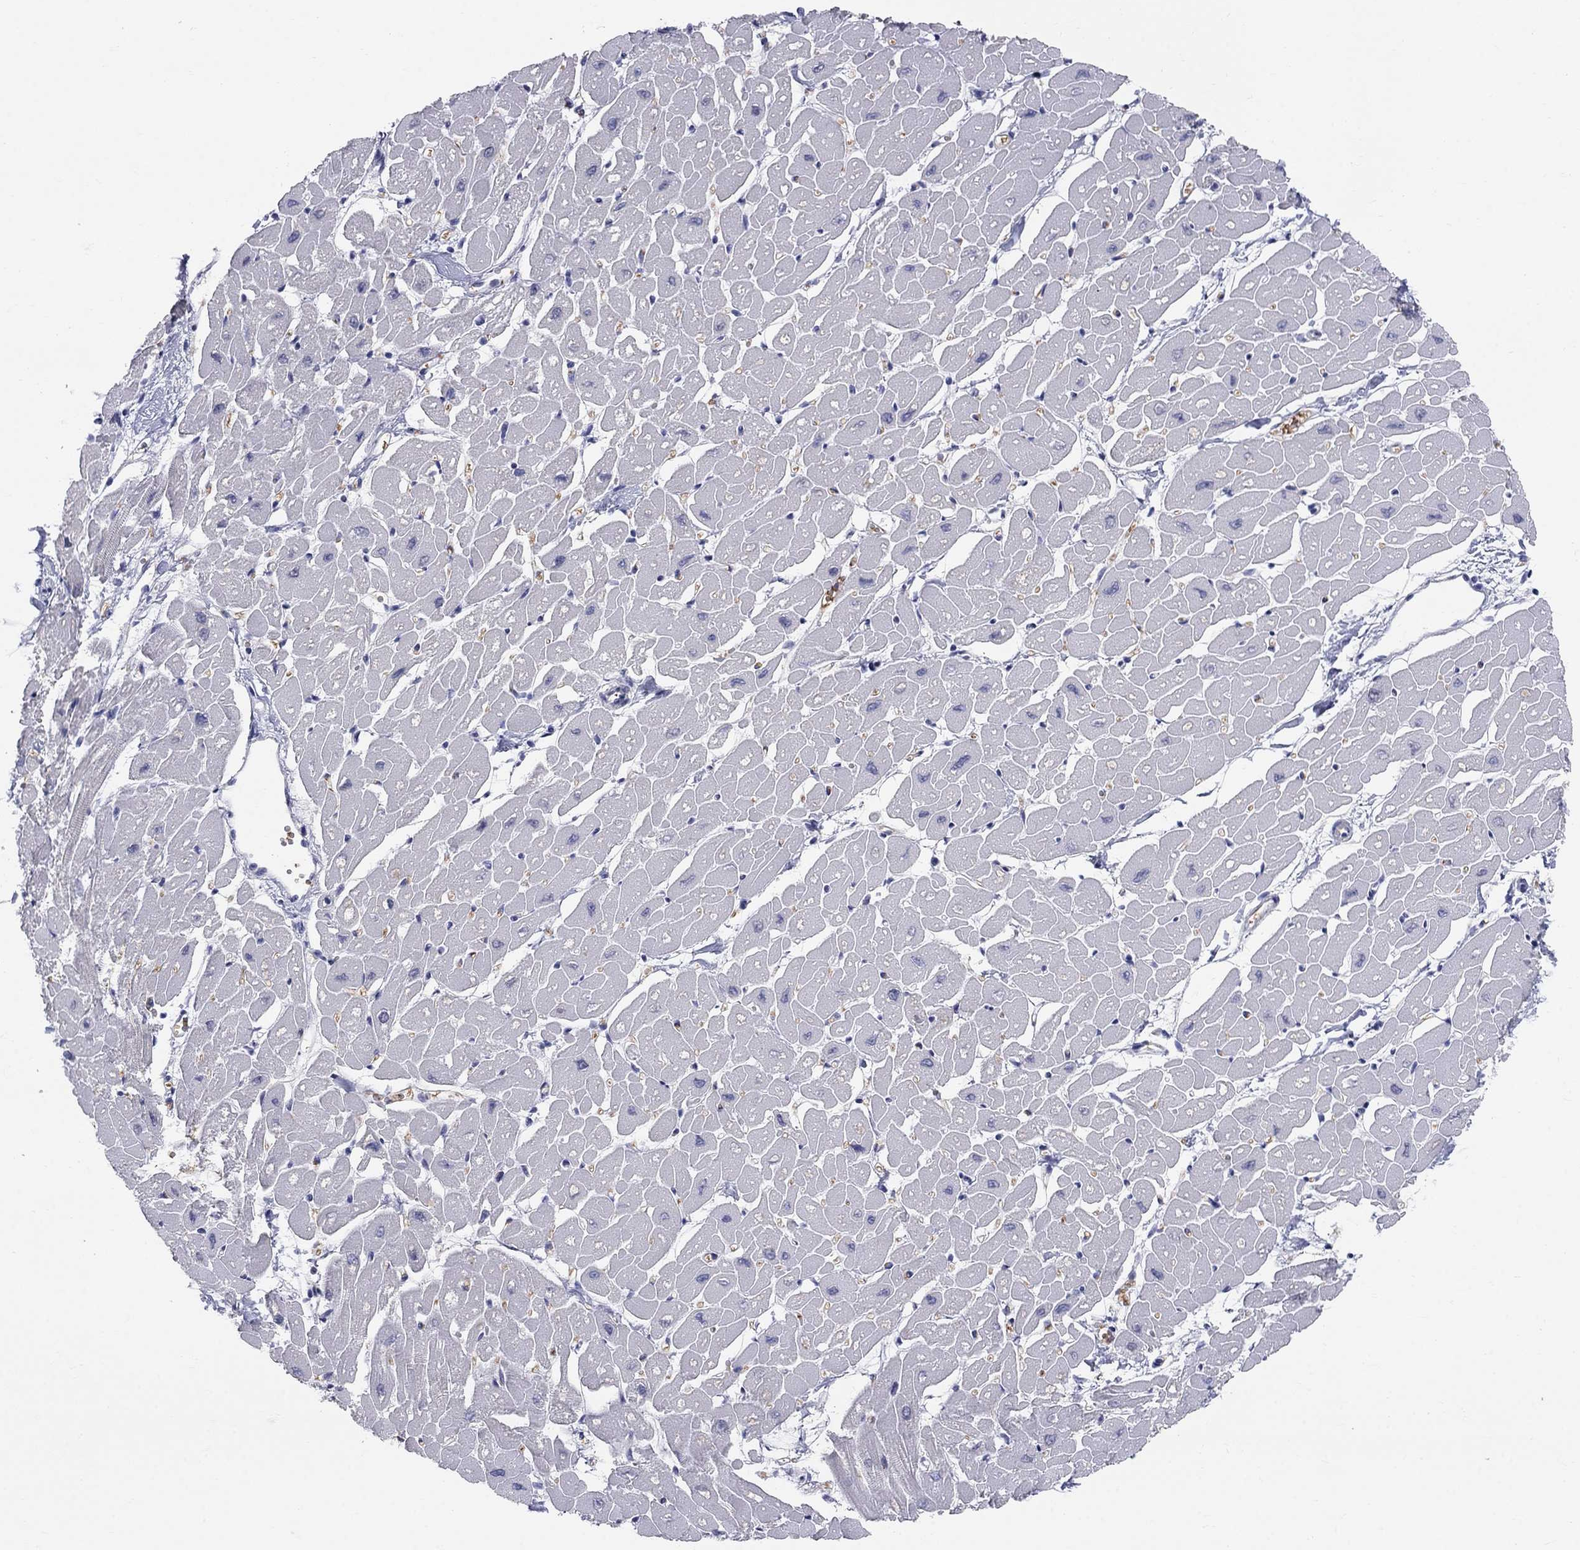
{"staining": {"intensity": "negative", "quantity": "none", "location": "none"}, "tissue": "heart muscle", "cell_type": "Cardiomyocytes", "image_type": "normal", "snomed": [{"axis": "morphology", "description": "Normal tissue, NOS"}, {"axis": "topography", "description": "Heart"}], "caption": "Unremarkable heart muscle was stained to show a protein in brown. There is no significant expression in cardiomyocytes.", "gene": "DMTN", "patient": {"sex": "male", "age": 57}}